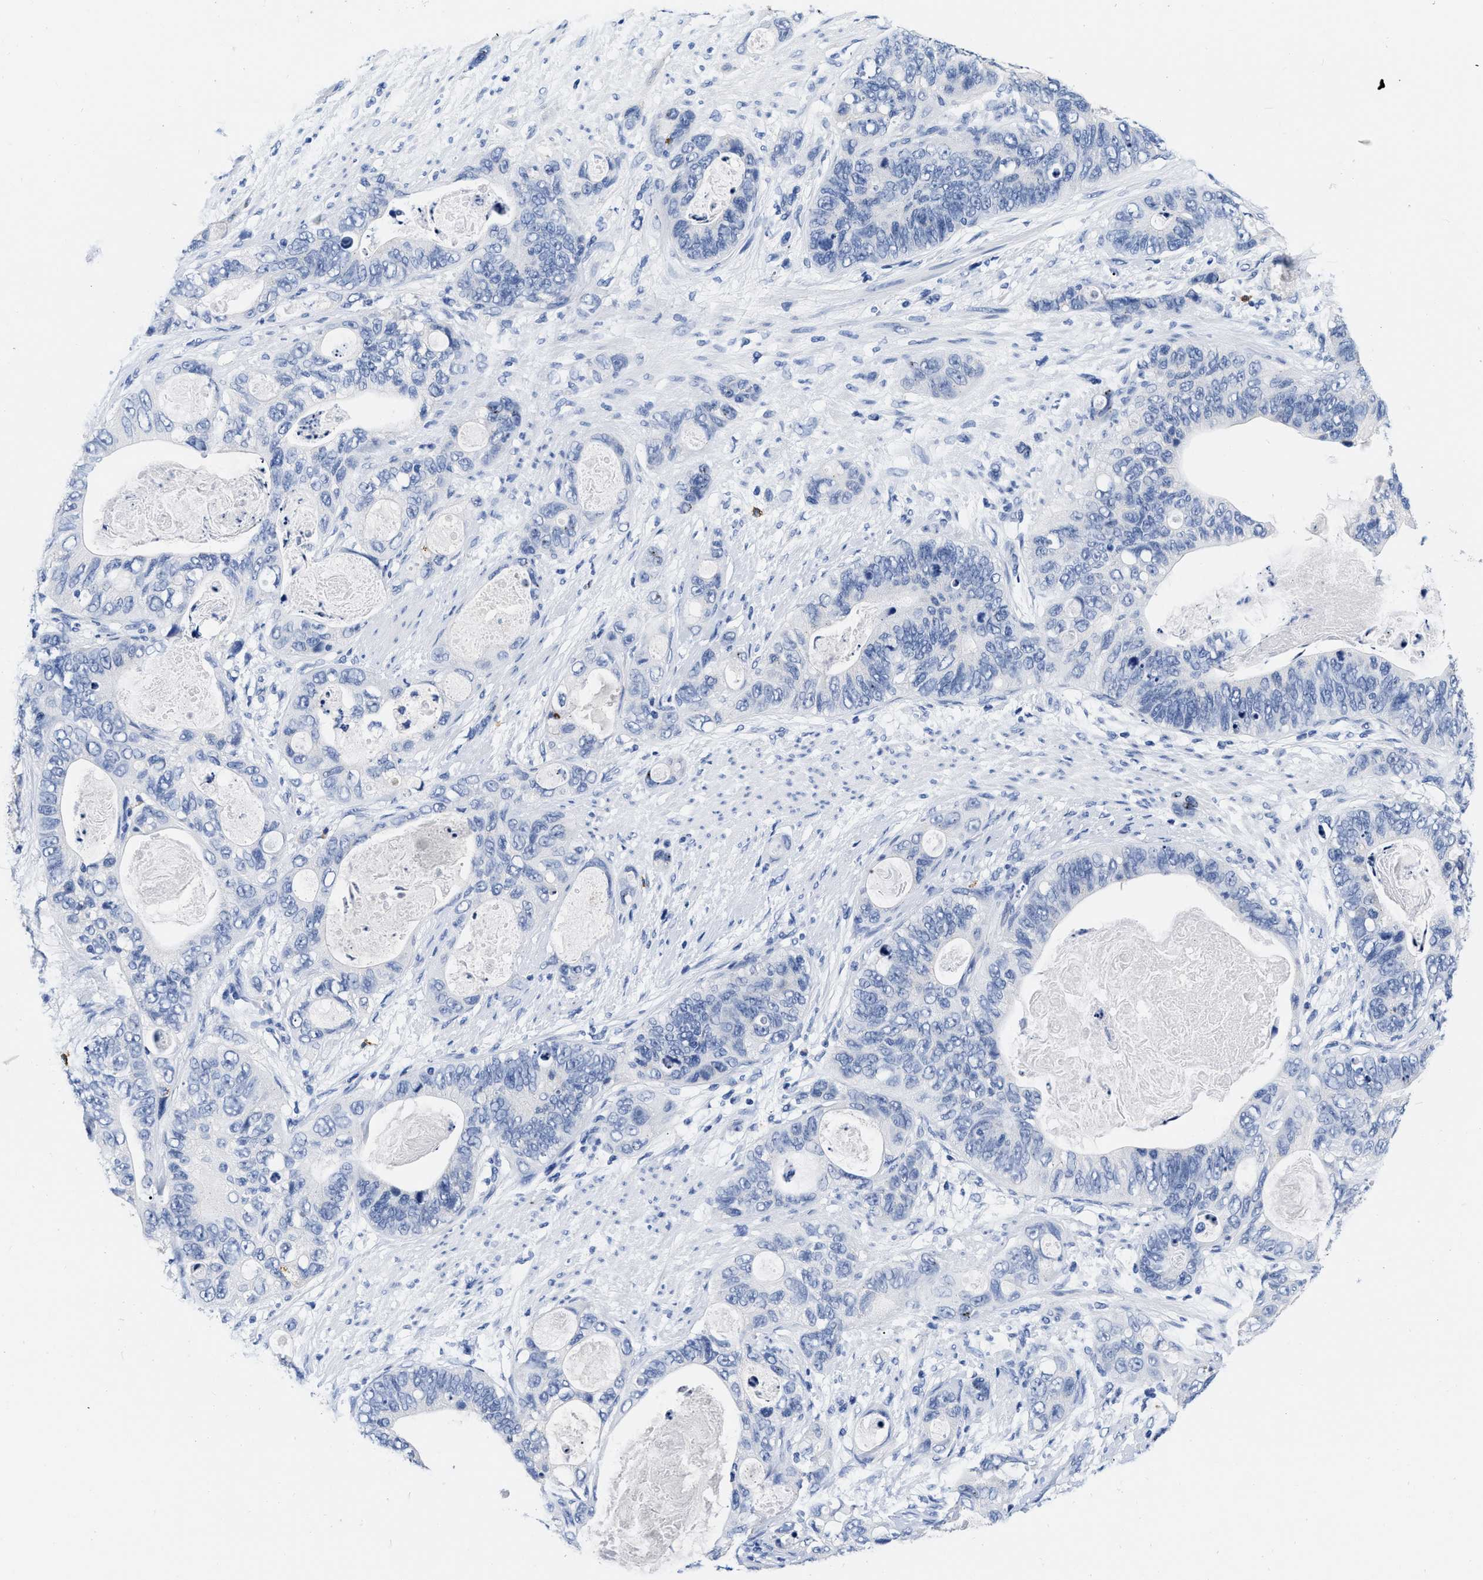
{"staining": {"intensity": "negative", "quantity": "none", "location": "none"}, "tissue": "stomach cancer", "cell_type": "Tumor cells", "image_type": "cancer", "snomed": [{"axis": "morphology", "description": "Normal tissue, NOS"}, {"axis": "morphology", "description": "Adenocarcinoma, NOS"}, {"axis": "topography", "description": "Stomach"}], "caption": "Adenocarcinoma (stomach) was stained to show a protein in brown. There is no significant expression in tumor cells.", "gene": "CER1", "patient": {"sex": "female", "age": 89}}